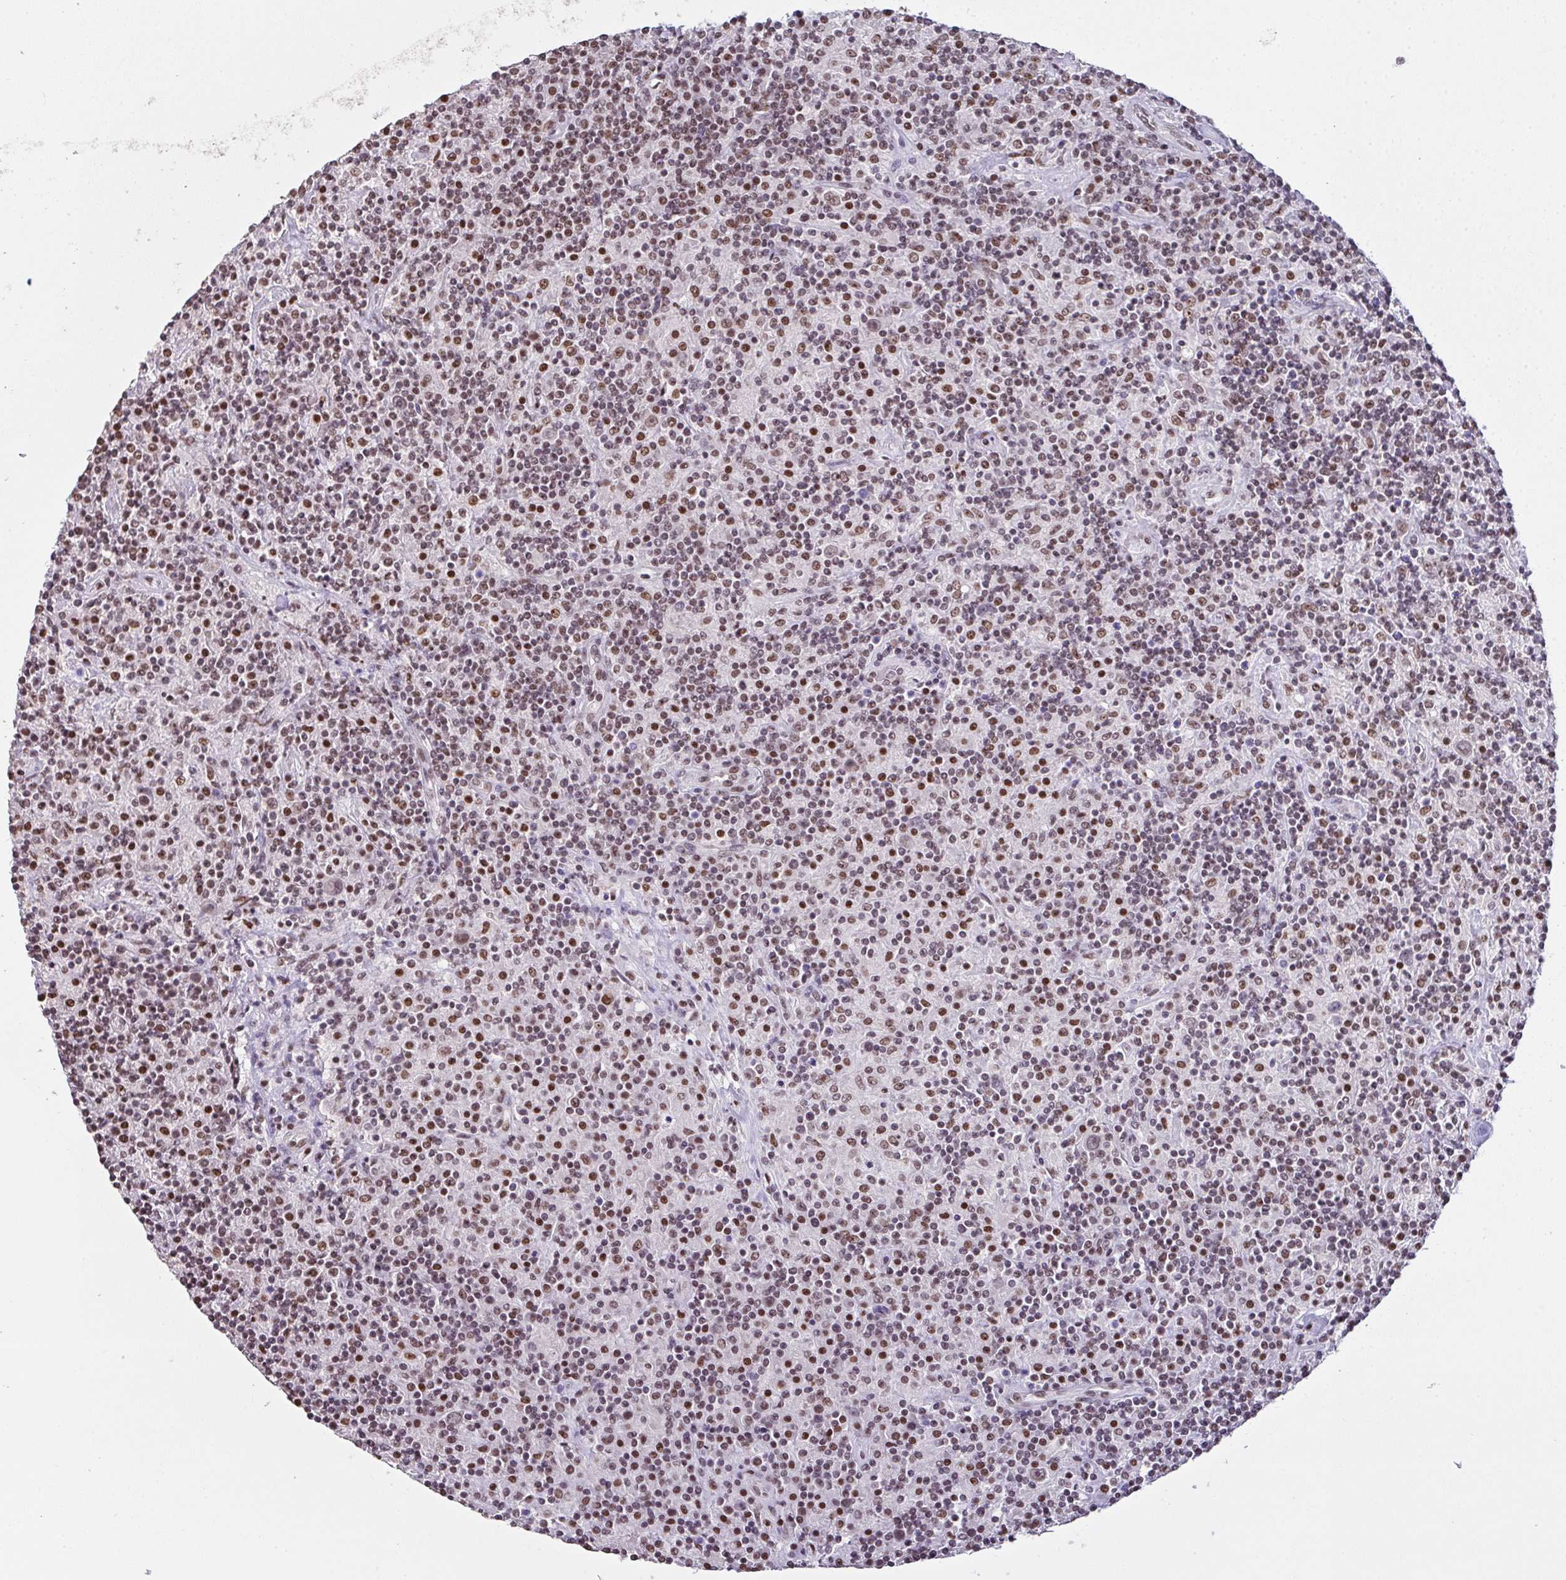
{"staining": {"intensity": "weak", "quantity": ">75%", "location": "nuclear"}, "tissue": "lymphoma", "cell_type": "Tumor cells", "image_type": "cancer", "snomed": [{"axis": "morphology", "description": "Hodgkin's disease, NOS"}, {"axis": "topography", "description": "Lymph node"}], "caption": "A histopathology image showing weak nuclear expression in approximately >75% of tumor cells in Hodgkin's disease, as visualized by brown immunohistochemical staining.", "gene": "ZNF800", "patient": {"sex": "male", "age": 70}}